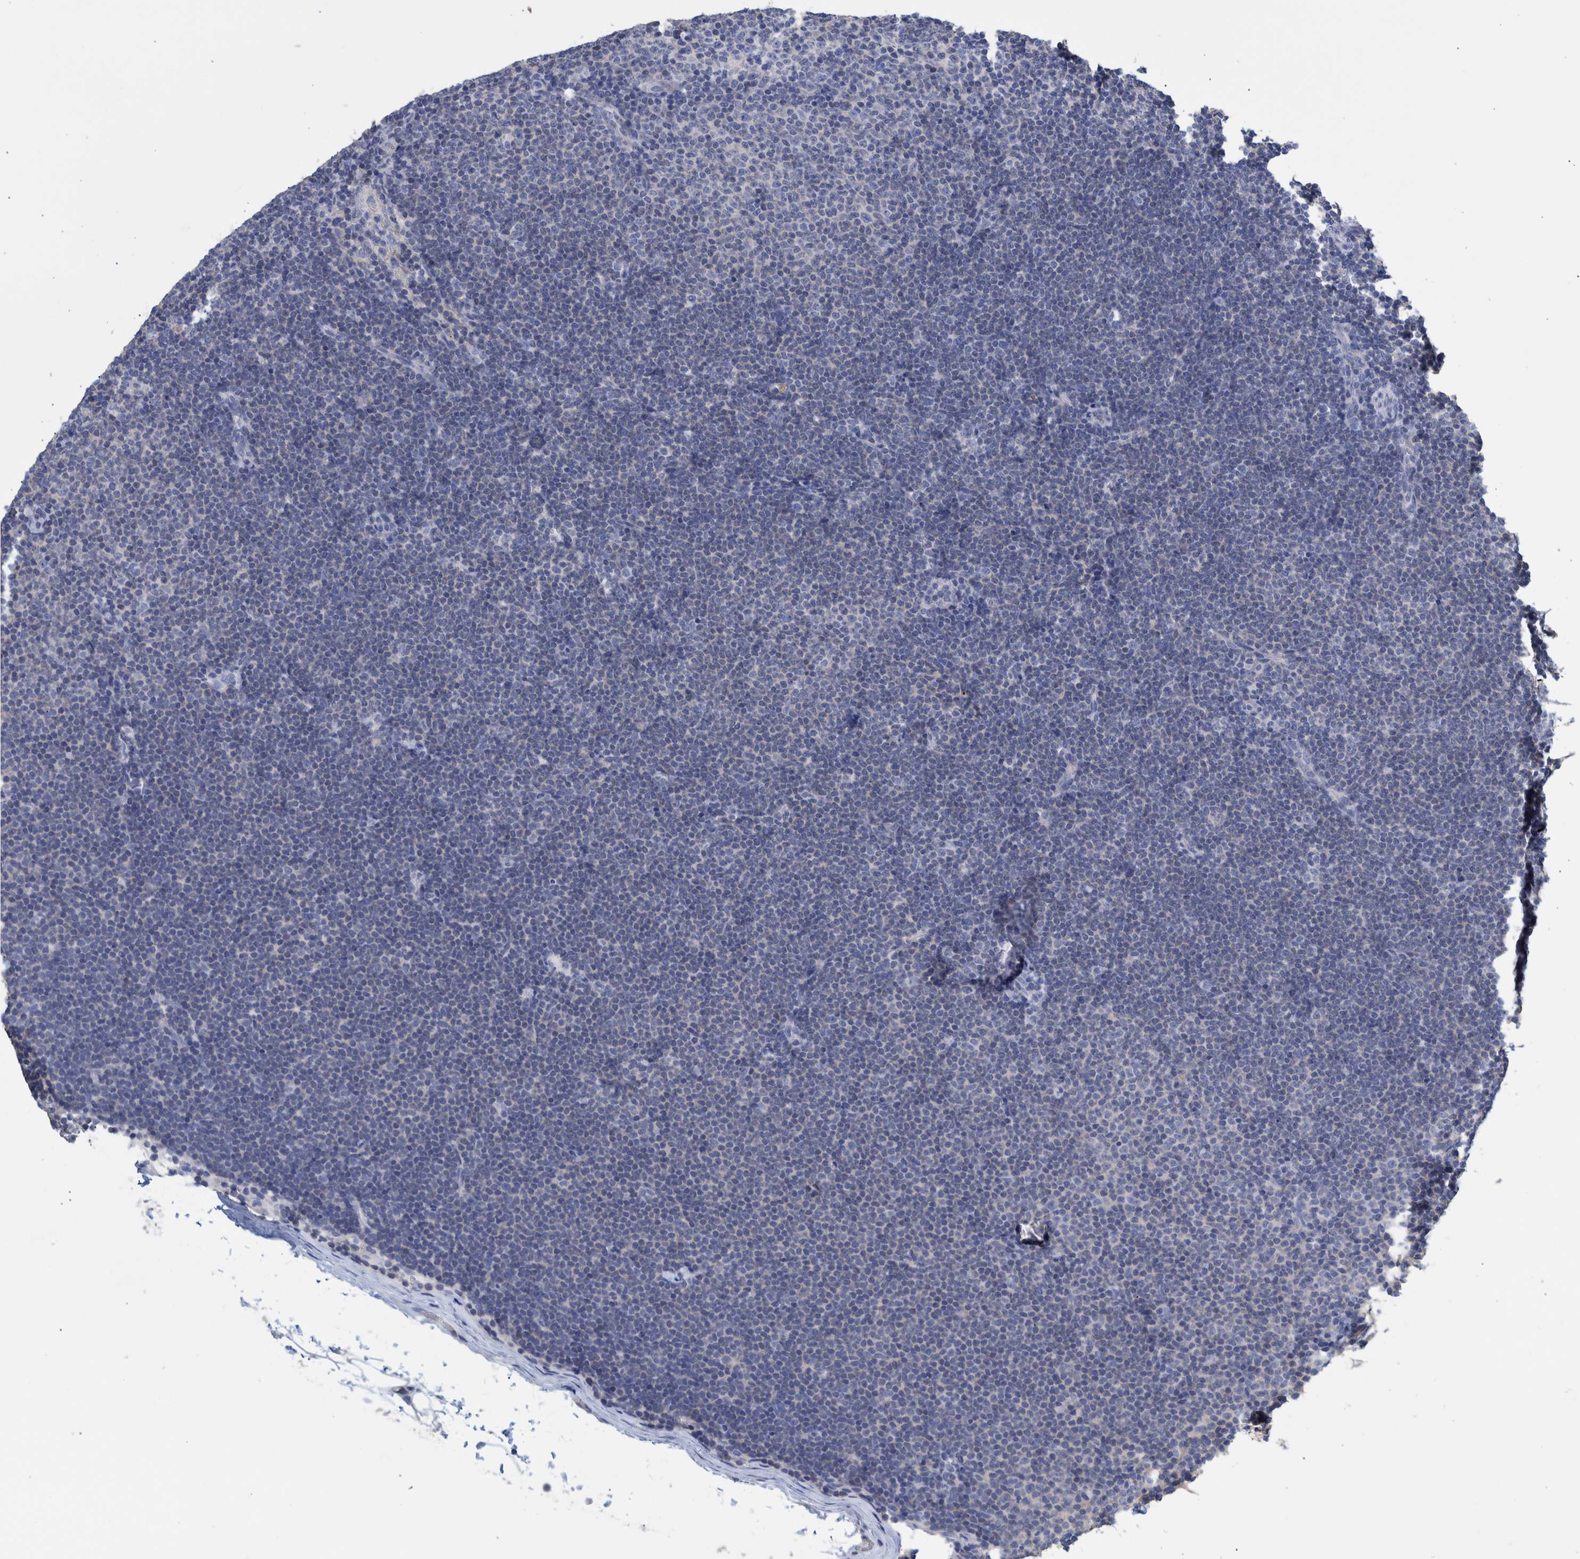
{"staining": {"intensity": "negative", "quantity": "none", "location": "none"}, "tissue": "lymphoma", "cell_type": "Tumor cells", "image_type": "cancer", "snomed": [{"axis": "morphology", "description": "Malignant lymphoma, non-Hodgkin's type, Low grade"}, {"axis": "topography", "description": "Lymph node"}], "caption": "Protein analysis of lymphoma exhibits no significant positivity in tumor cells.", "gene": "PPP3CC", "patient": {"sex": "female", "age": 53}}